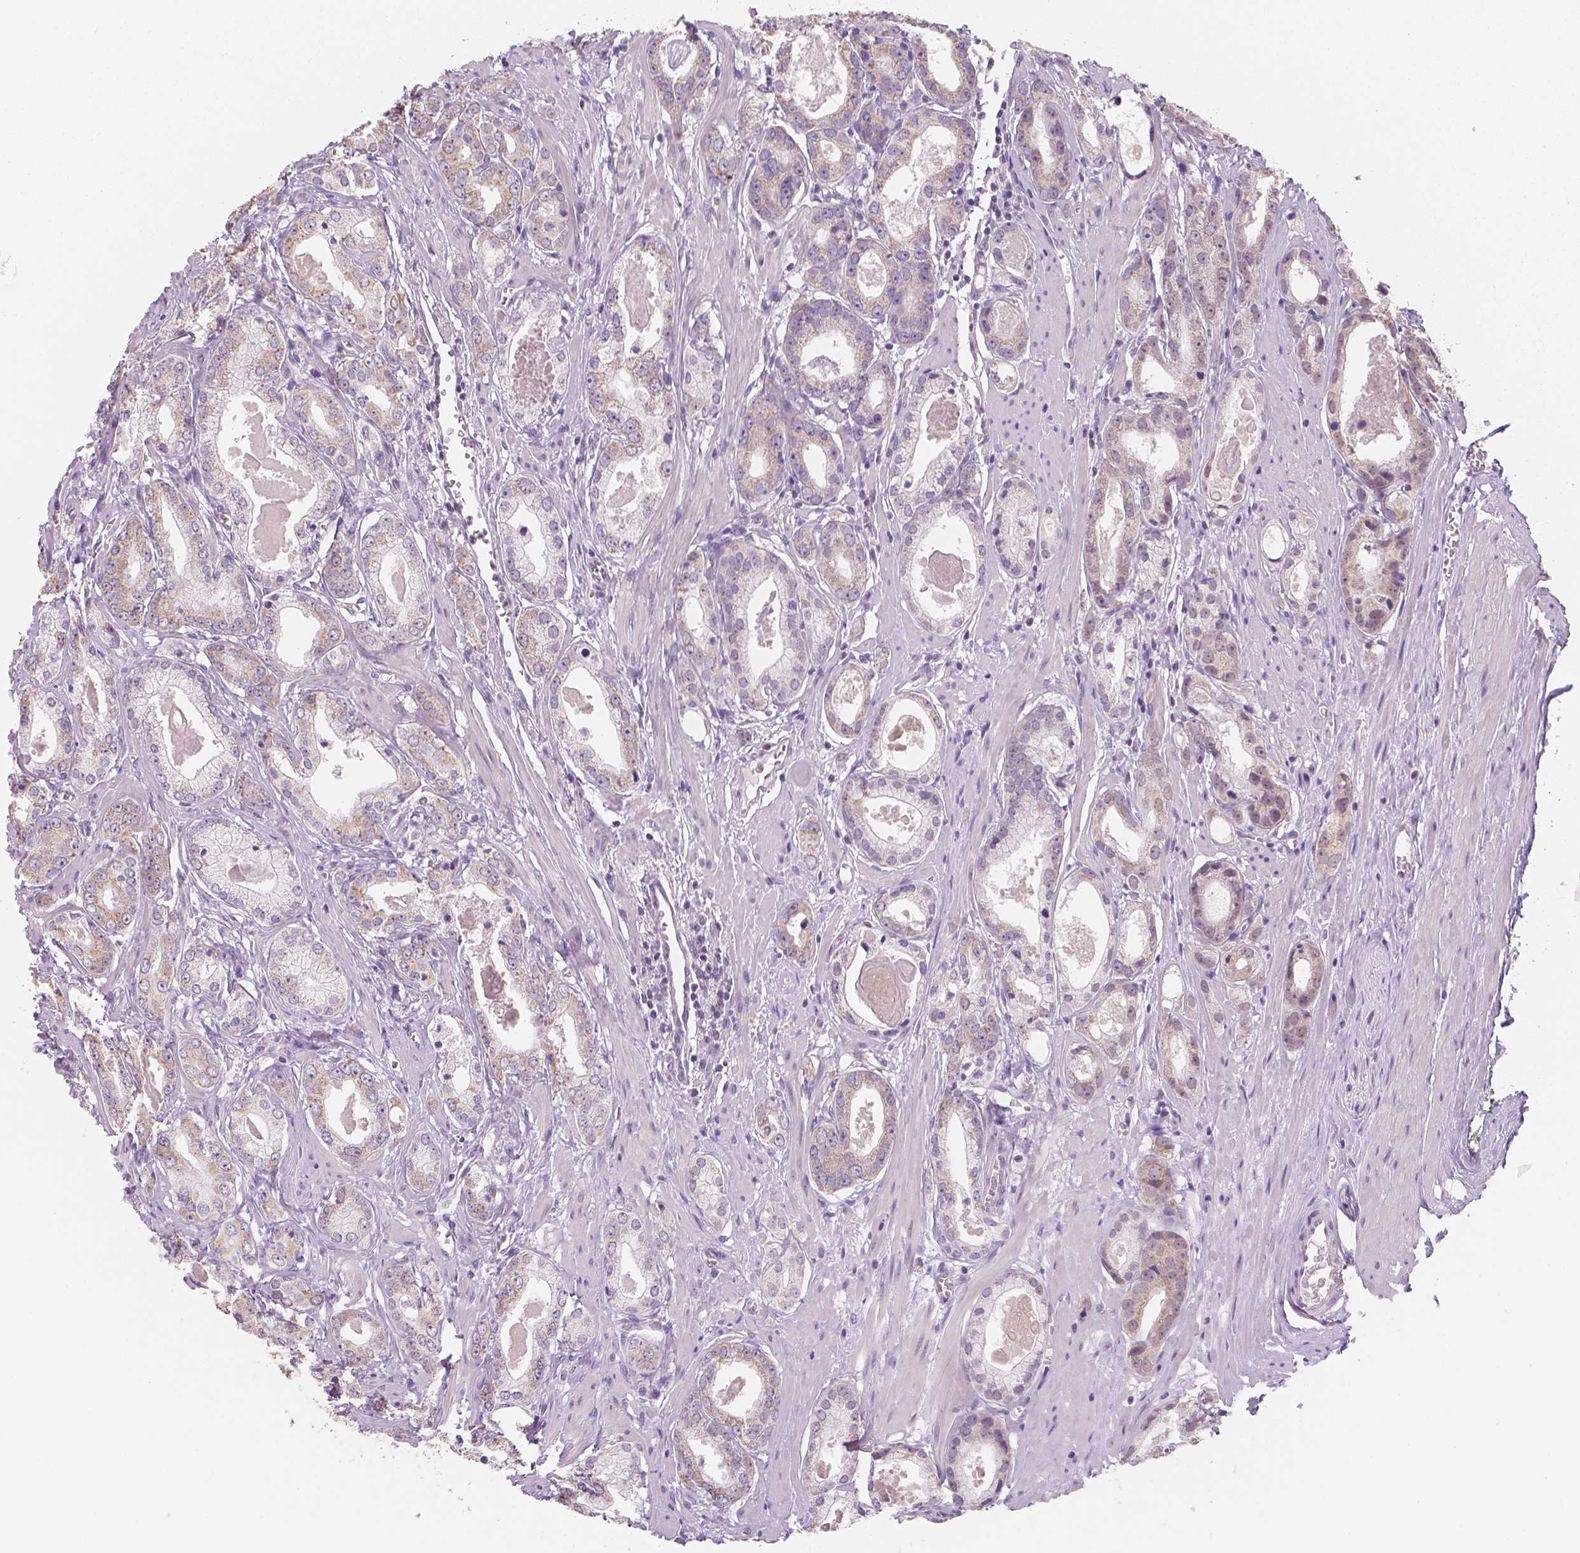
{"staining": {"intensity": "weak", "quantity": ">75%", "location": "cytoplasmic/membranous"}, "tissue": "prostate cancer", "cell_type": "Tumor cells", "image_type": "cancer", "snomed": [{"axis": "morphology", "description": "Adenocarcinoma, NOS"}, {"axis": "morphology", "description": "Adenocarcinoma, Low grade"}, {"axis": "topography", "description": "Prostate"}], "caption": "Tumor cells reveal low levels of weak cytoplasmic/membranous expression in about >75% of cells in low-grade adenocarcinoma (prostate).", "gene": "NVL", "patient": {"sex": "male", "age": 64}}